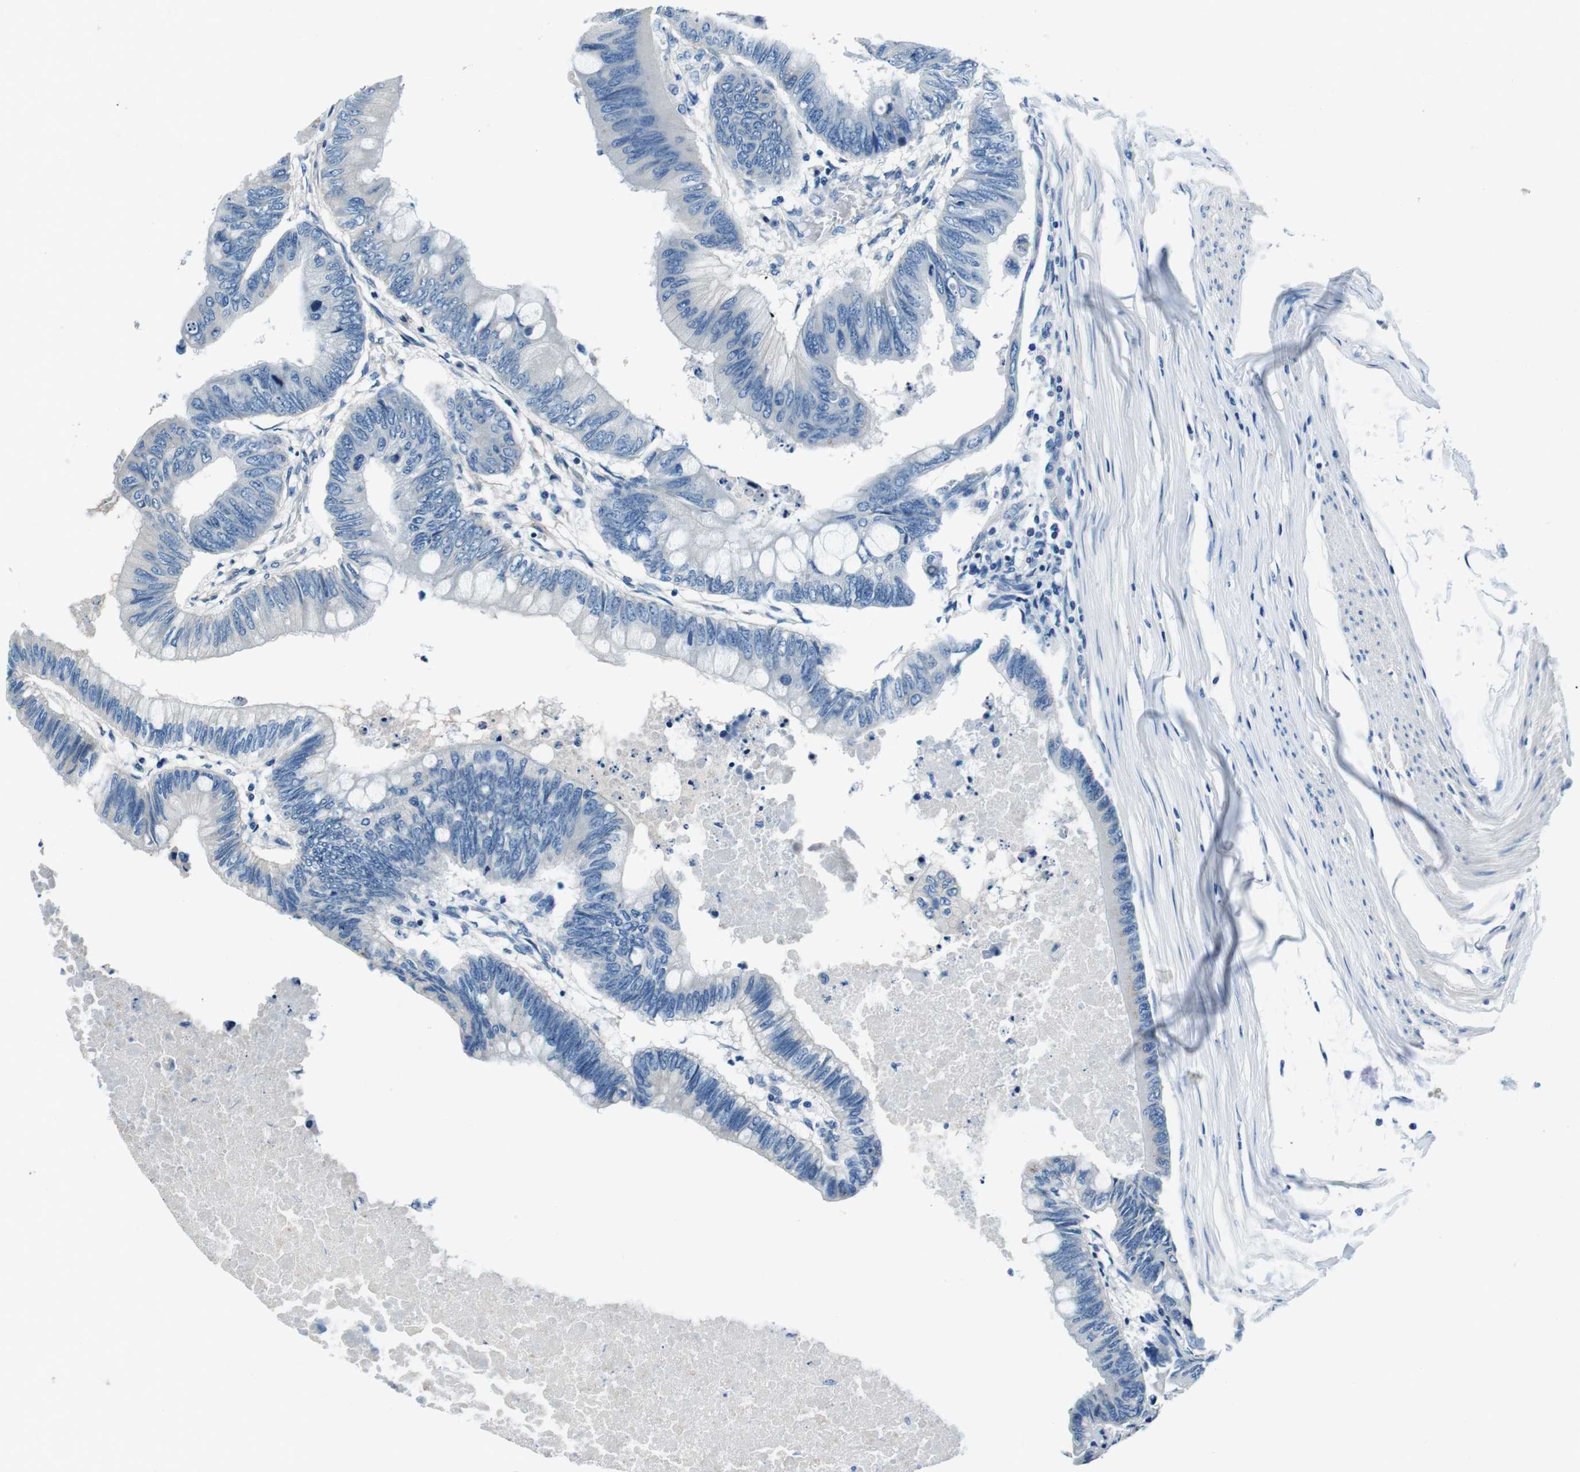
{"staining": {"intensity": "negative", "quantity": "none", "location": "none"}, "tissue": "colorectal cancer", "cell_type": "Tumor cells", "image_type": "cancer", "snomed": [{"axis": "morphology", "description": "Normal tissue, NOS"}, {"axis": "morphology", "description": "Adenocarcinoma, NOS"}, {"axis": "topography", "description": "Rectum"}, {"axis": "topography", "description": "Peripheral nerve tissue"}], "caption": "High magnification brightfield microscopy of colorectal adenocarcinoma stained with DAB (brown) and counterstained with hematoxylin (blue): tumor cells show no significant positivity. (Brightfield microscopy of DAB IHC at high magnification).", "gene": "CASQ1", "patient": {"sex": "male", "age": 92}}